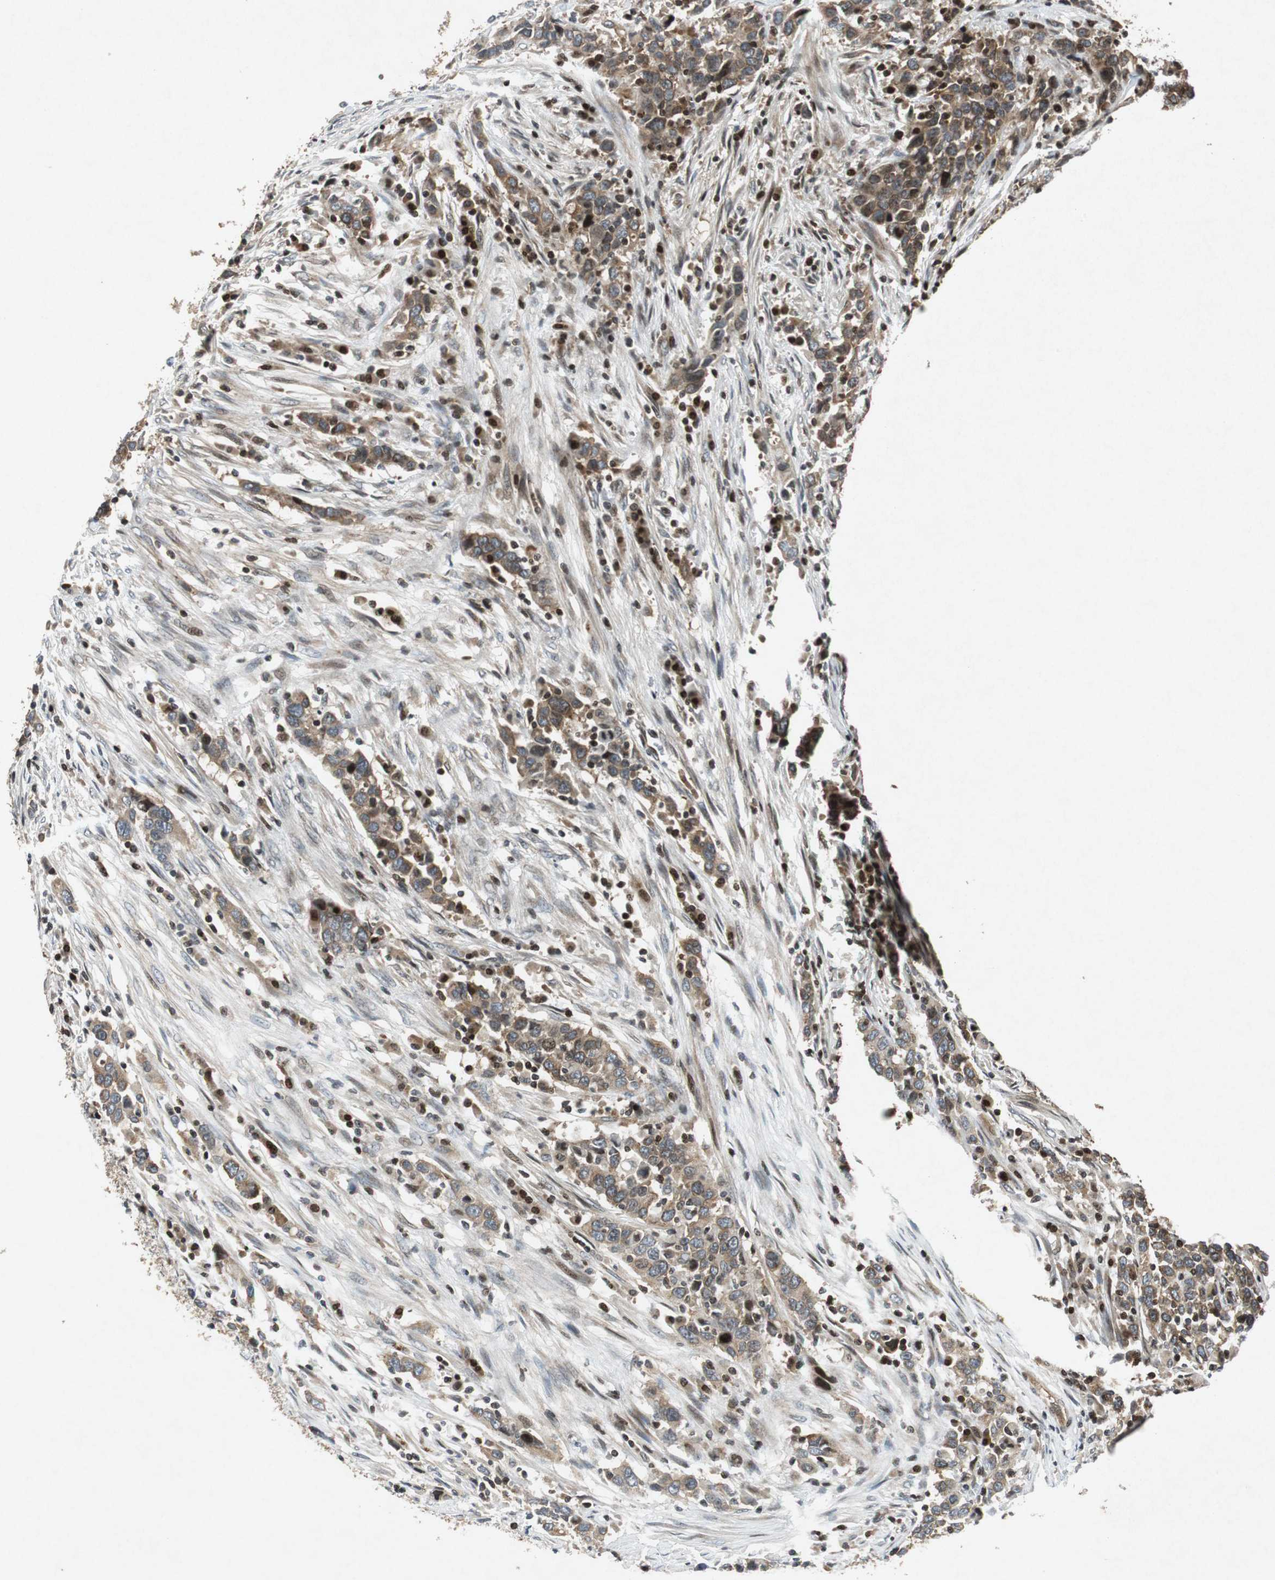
{"staining": {"intensity": "moderate", "quantity": ">75%", "location": "cytoplasmic/membranous"}, "tissue": "urothelial cancer", "cell_type": "Tumor cells", "image_type": "cancer", "snomed": [{"axis": "morphology", "description": "Urothelial carcinoma, High grade"}, {"axis": "topography", "description": "Urinary bladder"}], "caption": "Human urothelial cancer stained with a protein marker reveals moderate staining in tumor cells.", "gene": "TUBA4A", "patient": {"sex": "male", "age": 61}}